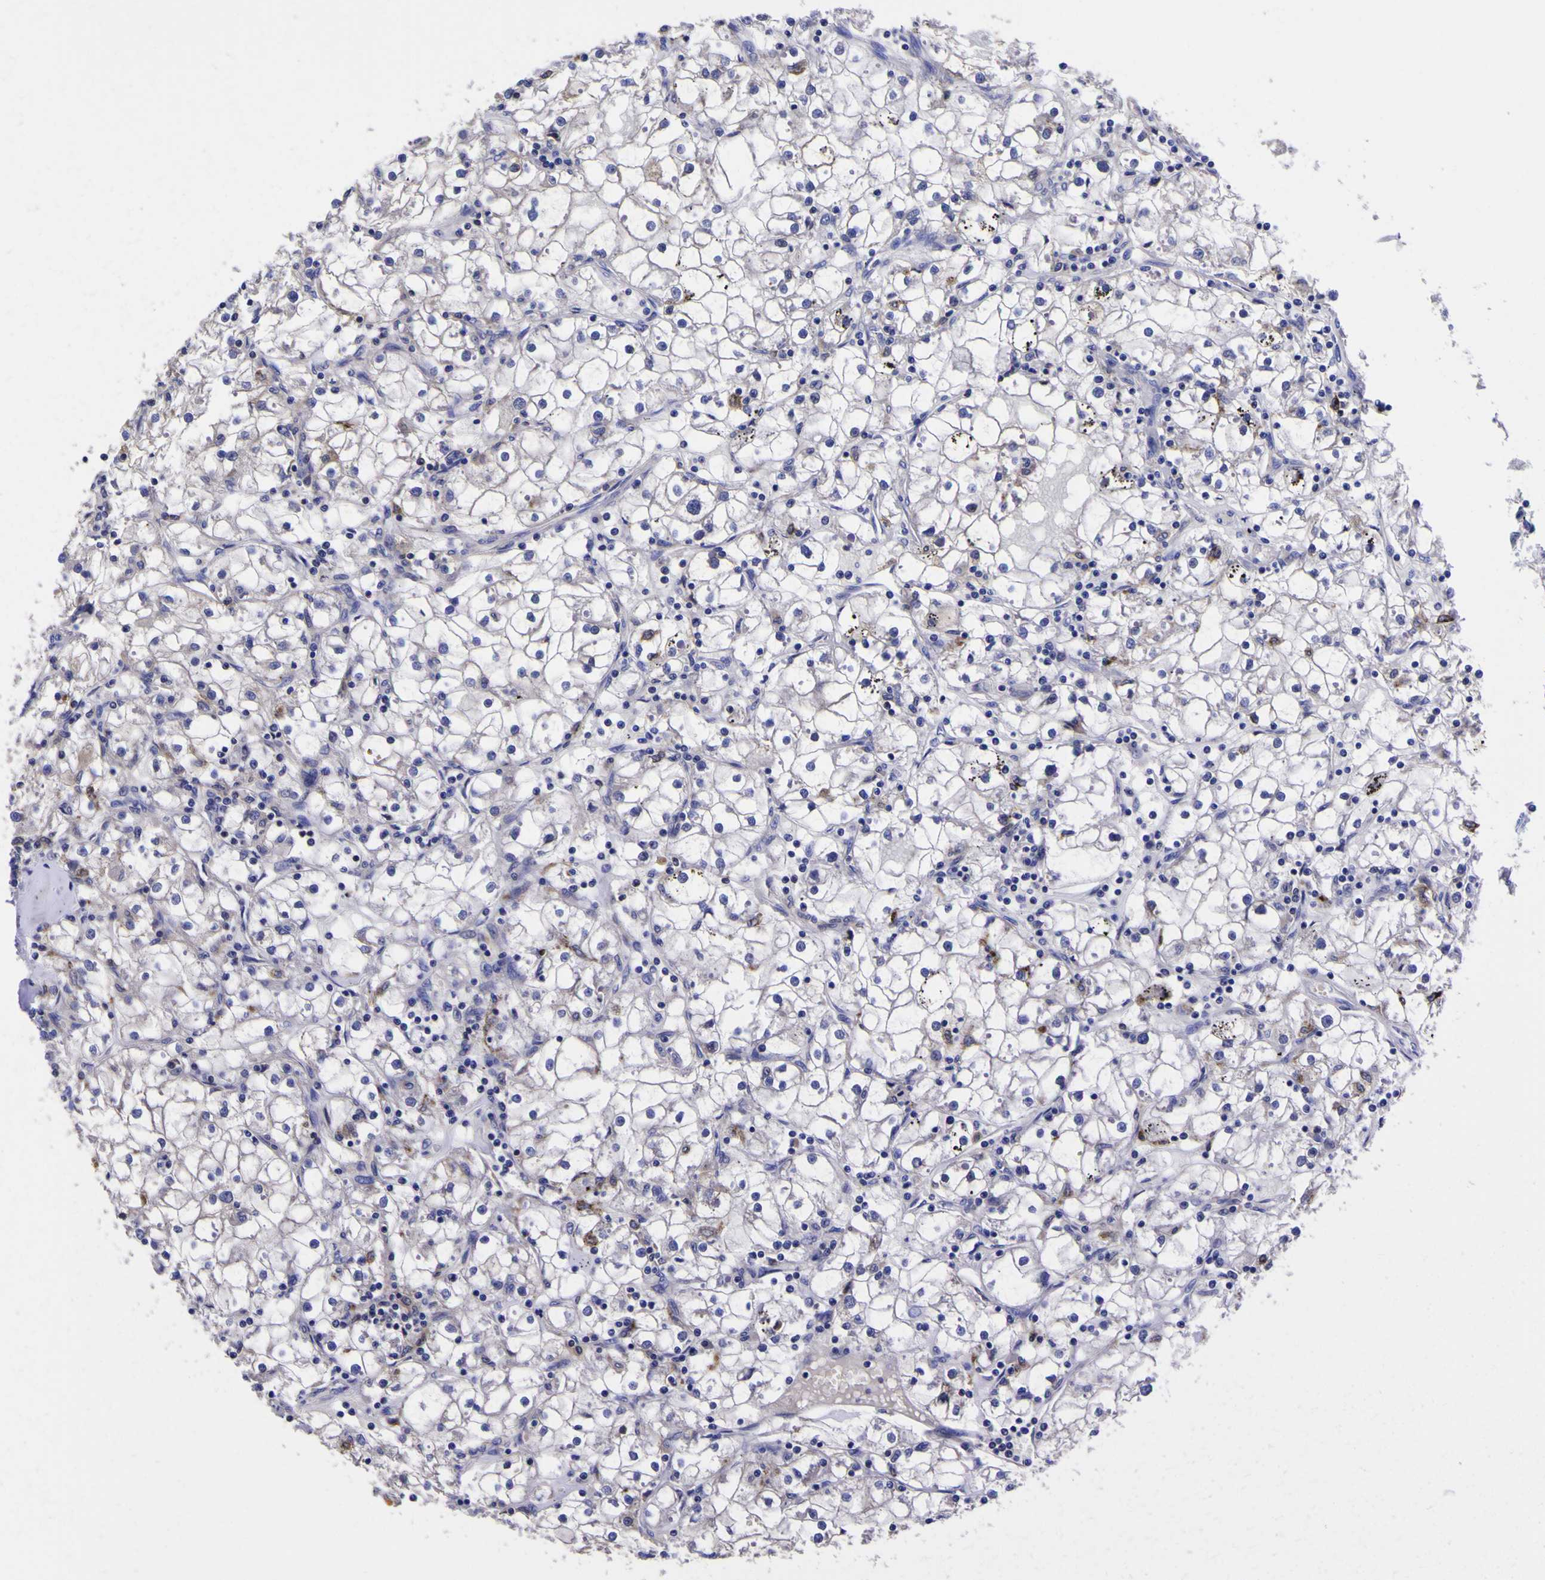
{"staining": {"intensity": "negative", "quantity": "none", "location": "none"}, "tissue": "renal cancer", "cell_type": "Tumor cells", "image_type": "cancer", "snomed": [{"axis": "morphology", "description": "Adenocarcinoma, NOS"}, {"axis": "topography", "description": "Kidney"}], "caption": "Tumor cells show no significant positivity in adenocarcinoma (renal).", "gene": "MAPK14", "patient": {"sex": "male", "age": 56}}